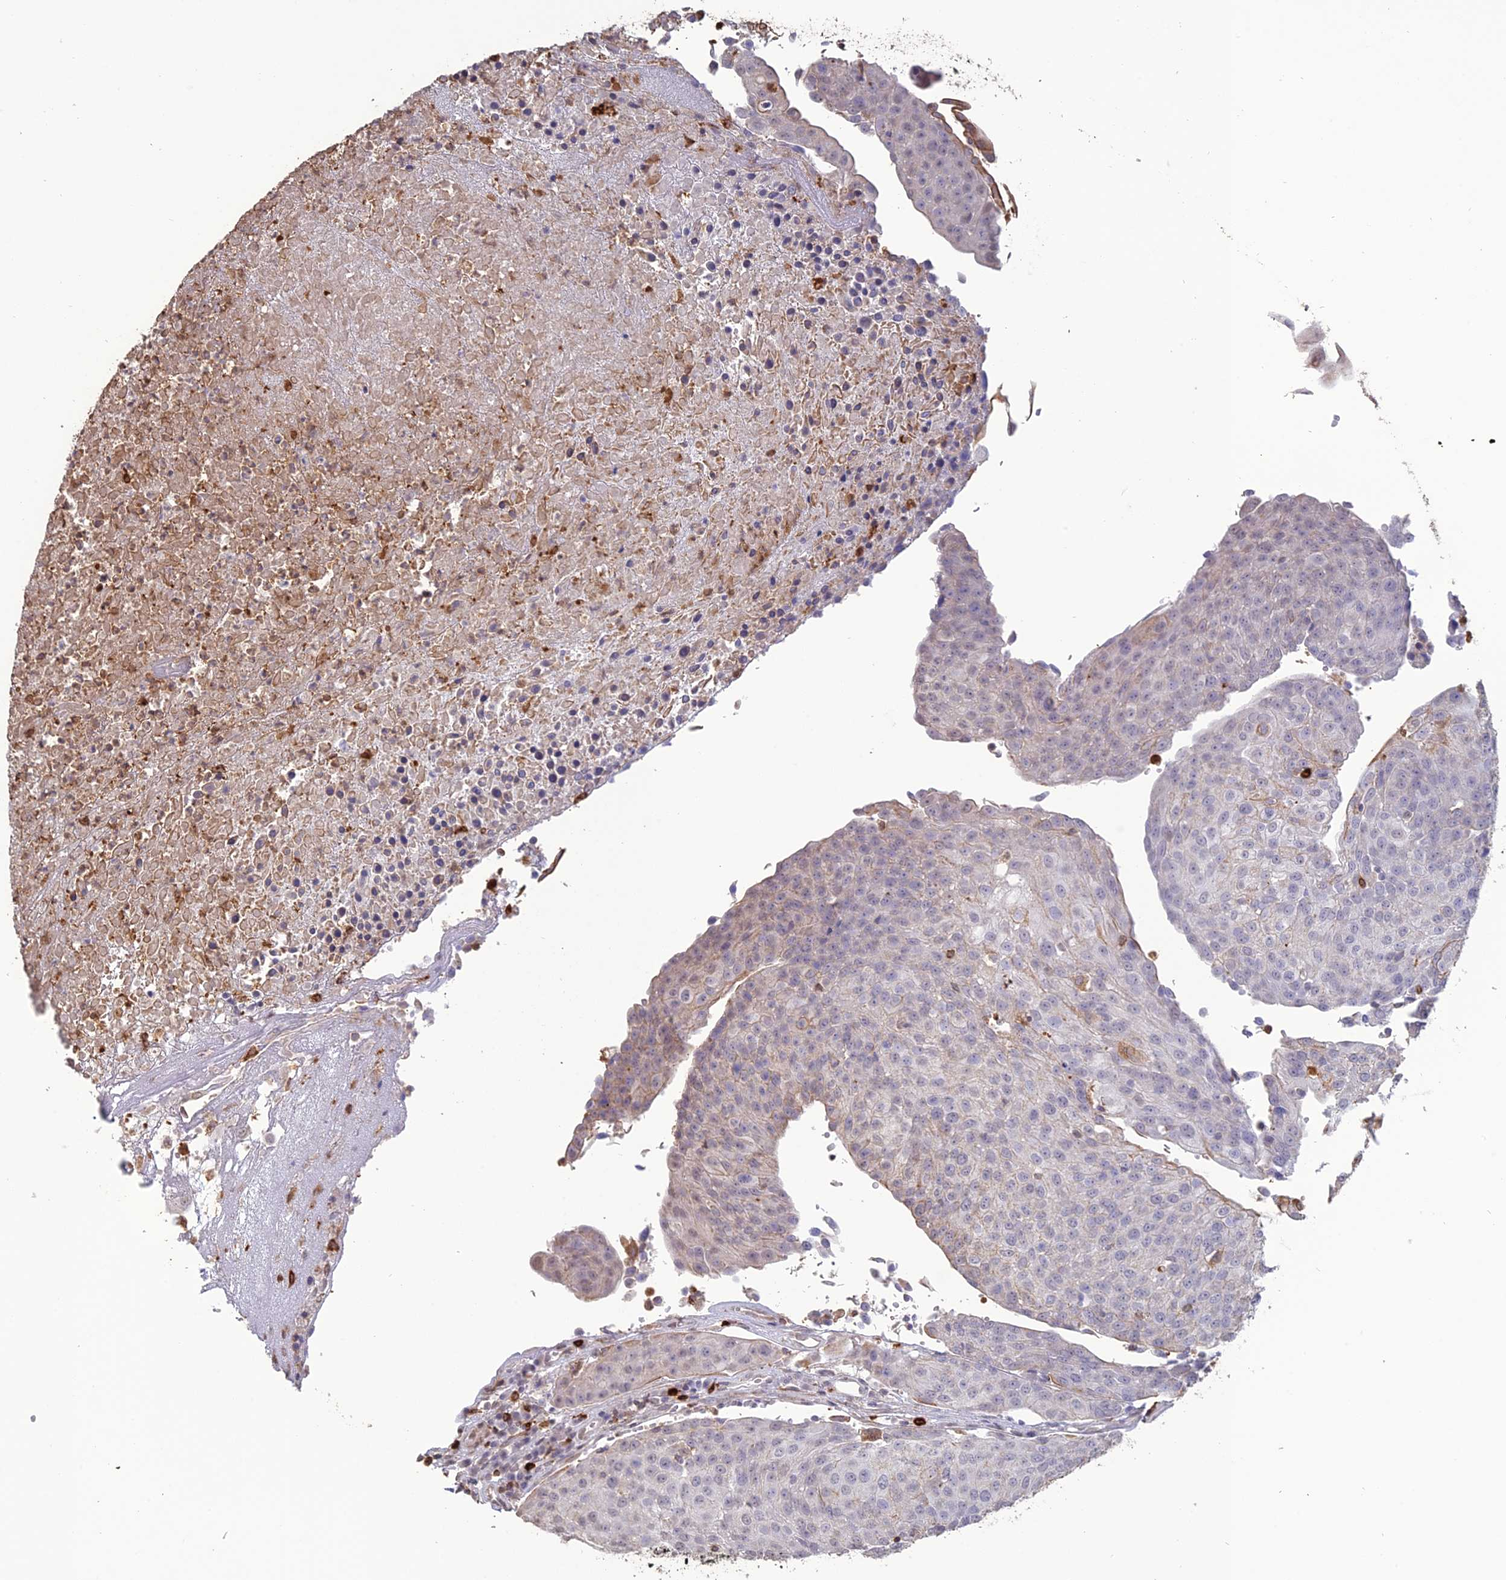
{"staining": {"intensity": "negative", "quantity": "none", "location": "none"}, "tissue": "urothelial cancer", "cell_type": "Tumor cells", "image_type": "cancer", "snomed": [{"axis": "morphology", "description": "Urothelial carcinoma, High grade"}, {"axis": "topography", "description": "Urinary bladder"}], "caption": "Tumor cells show no significant protein staining in urothelial carcinoma (high-grade).", "gene": "APOBR", "patient": {"sex": "female", "age": 85}}